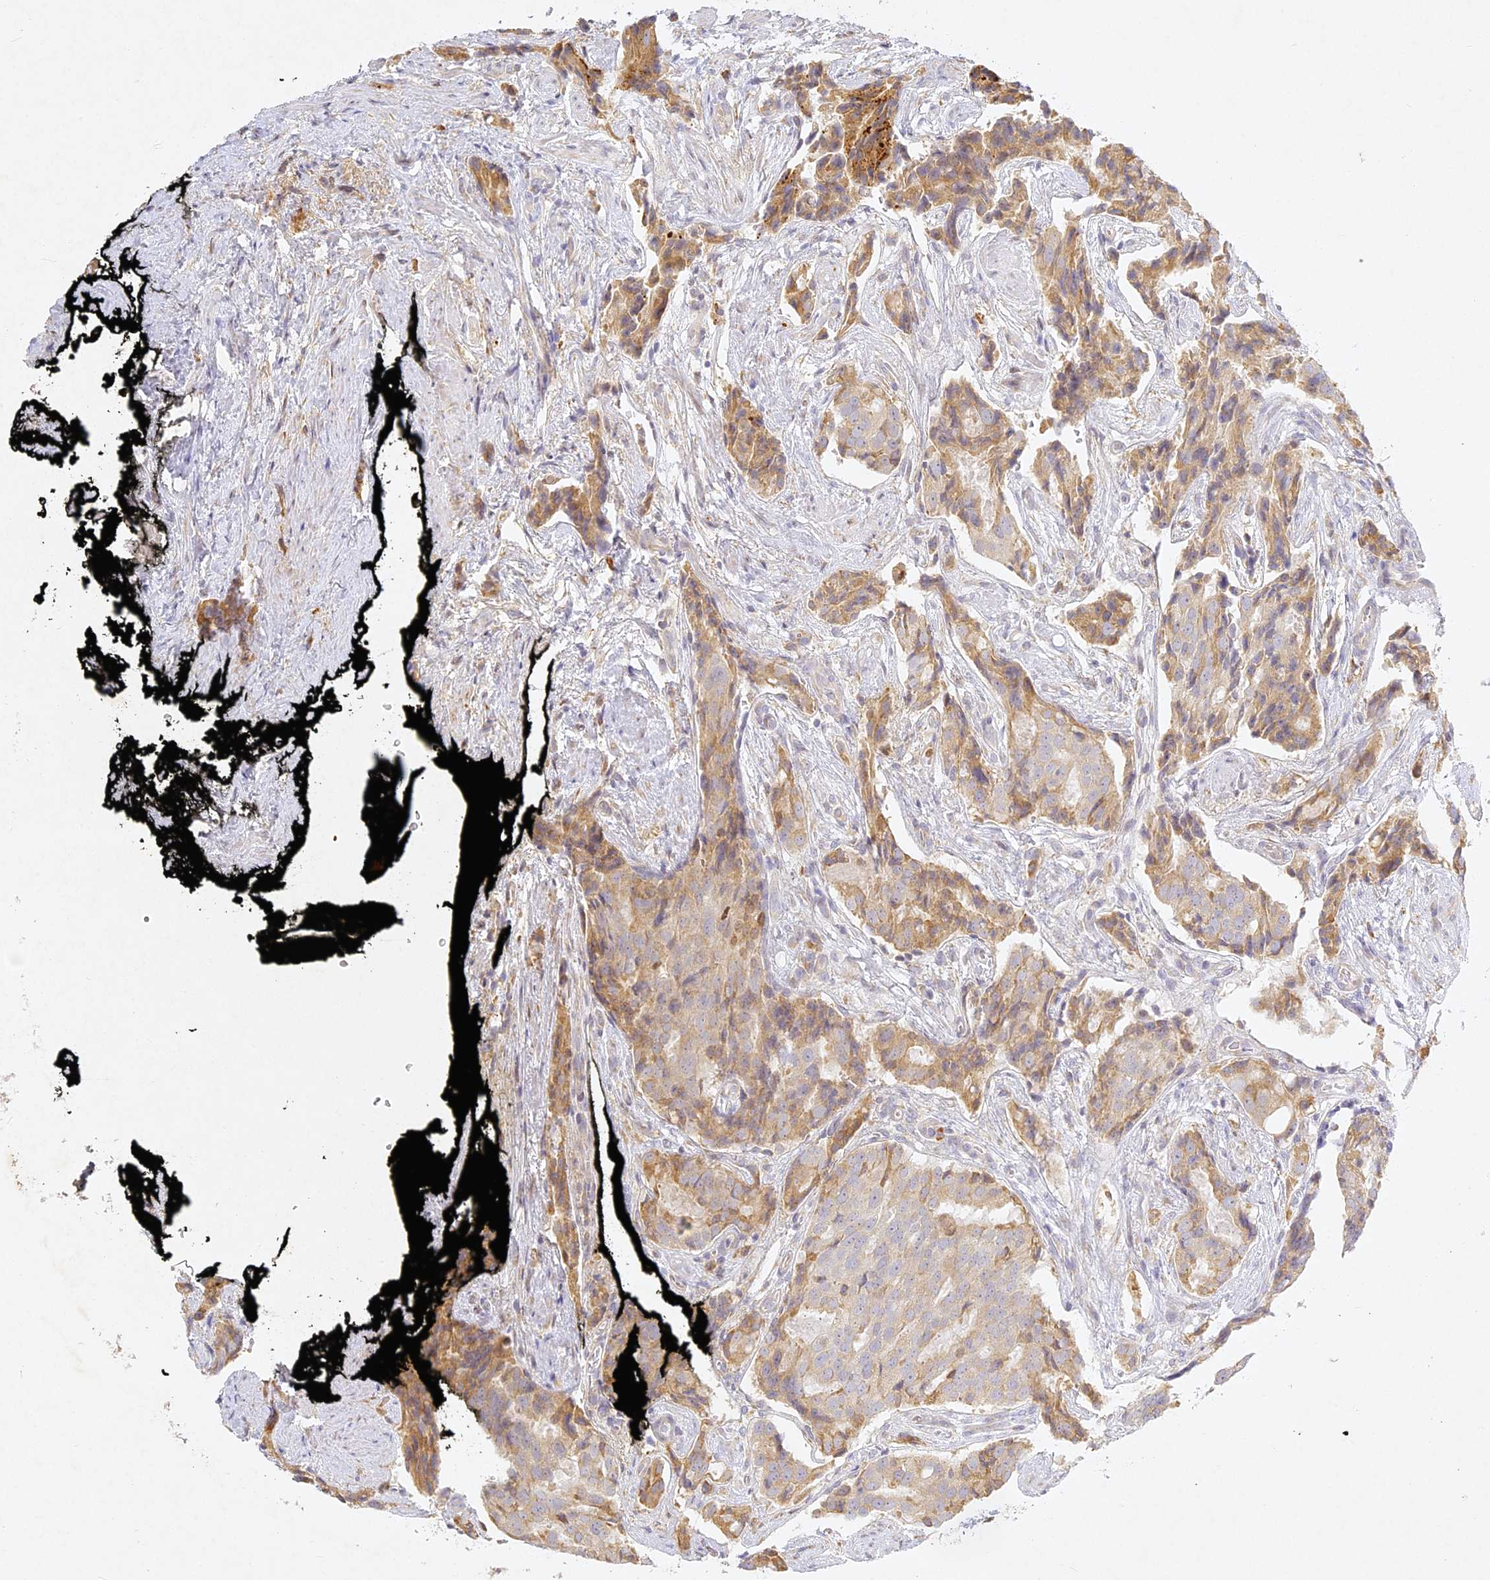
{"staining": {"intensity": "moderate", "quantity": "25%-75%", "location": "cytoplasmic/membranous"}, "tissue": "prostate cancer", "cell_type": "Tumor cells", "image_type": "cancer", "snomed": [{"axis": "morphology", "description": "Adenocarcinoma, High grade"}, {"axis": "topography", "description": "Prostate"}], "caption": "Human prostate adenocarcinoma (high-grade) stained for a protein (brown) demonstrates moderate cytoplasmic/membranous positive positivity in approximately 25%-75% of tumor cells.", "gene": "SLC30A5", "patient": {"sex": "male", "age": 58}}